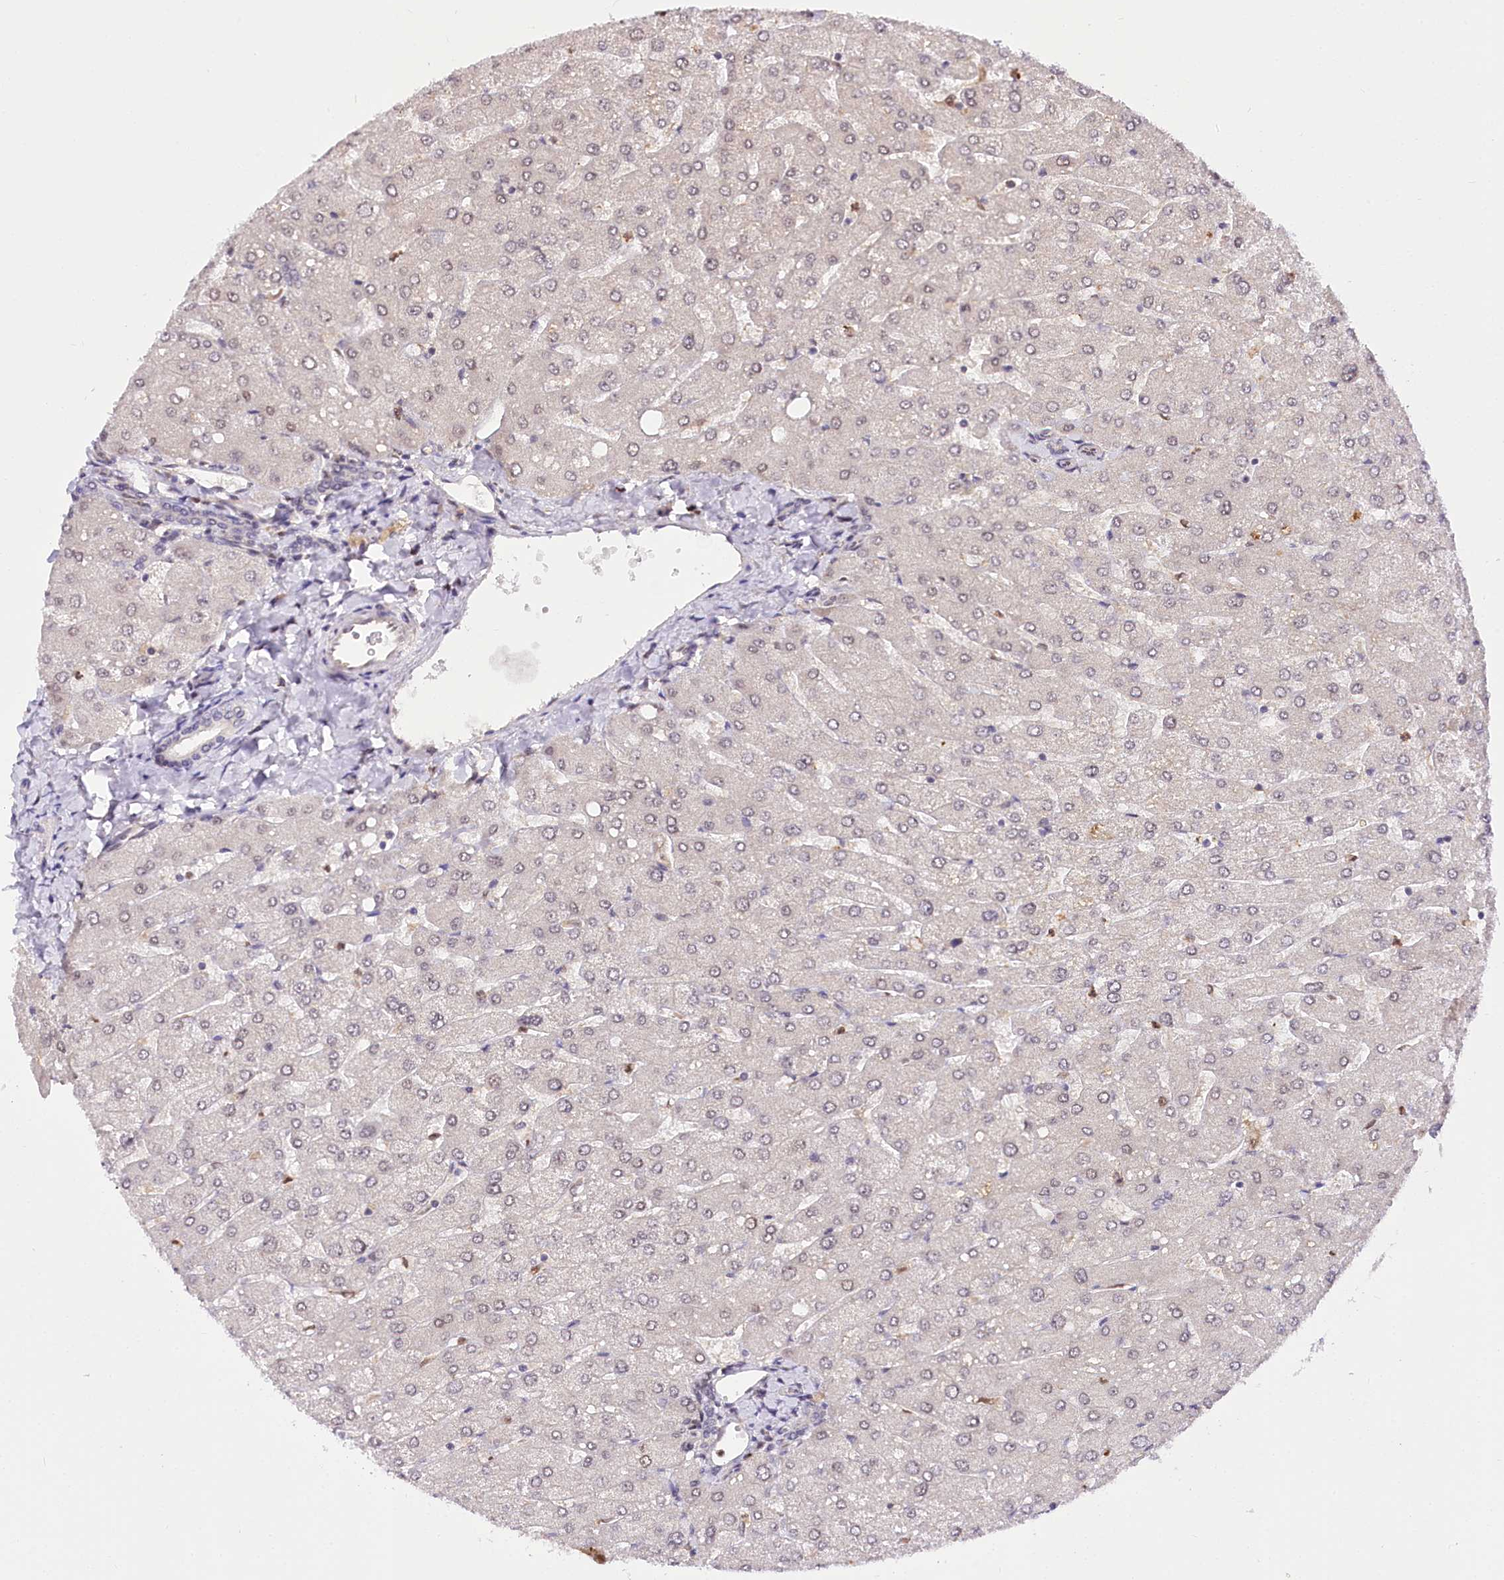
{"staining": {"intensity": "moderate", "quantity": "25%-75%", "location": "nuclear"}, "tissue": "liver", "cell_type": "Cholangiocytes", "image_type": "normal", "snomed": [{"axis": "morphology", "description": "Normal tissue, NOS"}, {"axis": "topography", "description": "Liver"}], "caption": "Protein staining displays moderate nuclear expression in about 25%-75% of cholangiocytes in unremarkable liver.", "gene": "GNL3L", "patient": {"sex": "male", "age": 55}}